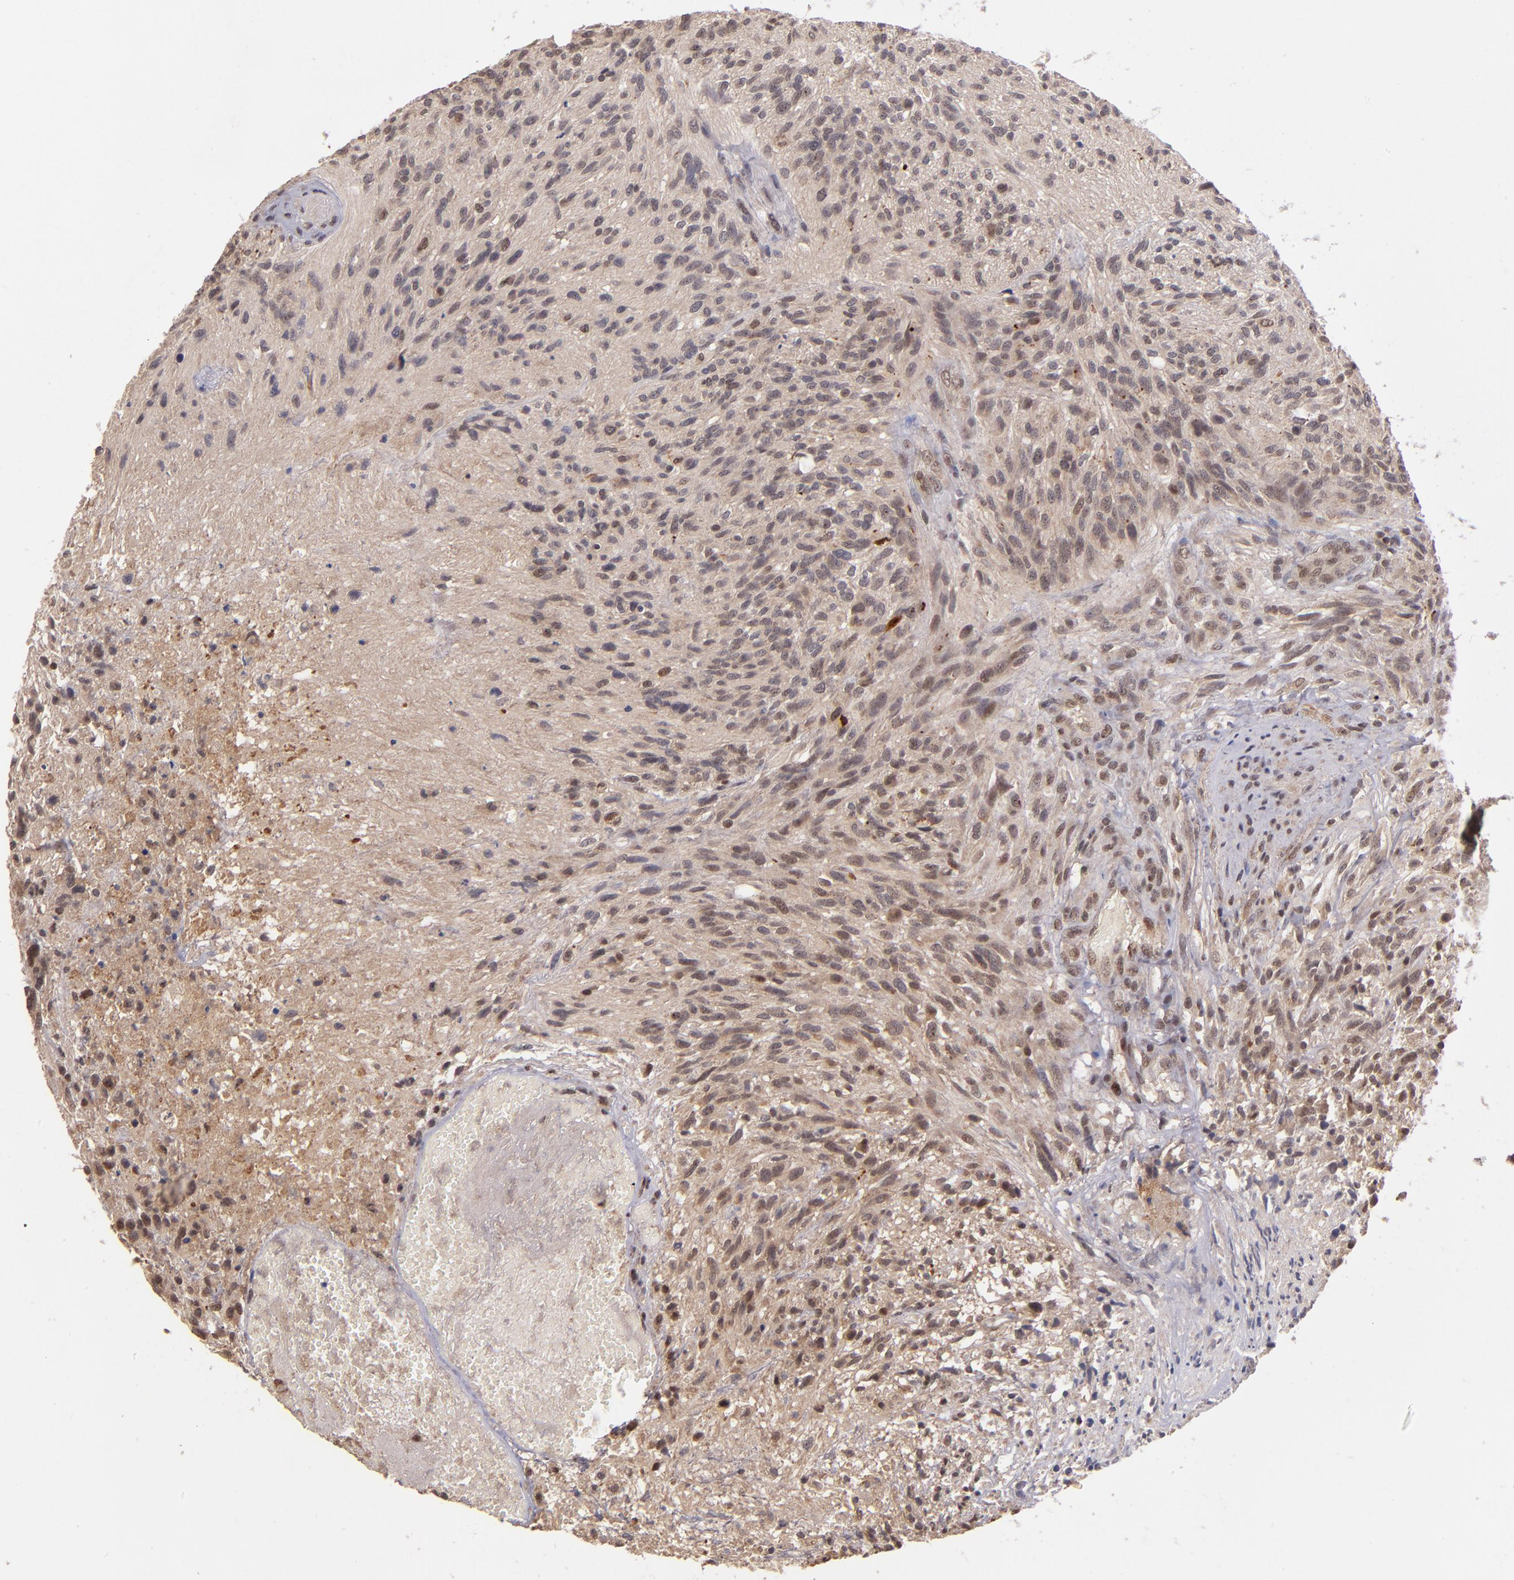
{"staining": {"intensity": "moderate", "quantity": "25%-75%", "location": "nuclear"}, "tissue": "glioma", "cell_type": "Tumor cells", "image_type": "cancer", "snomed": [{"axis": "morphology", "description": "Normal tissue, NOS"}, {"axis": "morphology", "description": "Glioma, malignant, High grade"}, {"axis": "topography", "description": "Cerebral cortex"}], "caption": "The photomicrograph reveals immunohistochemical staining of glioma. There is moderate nuclear positivity is identified in about 25%-75% of tumor cells.", "gene": "ABHD12B", "patient": {"sex": "male", "age": 75}}